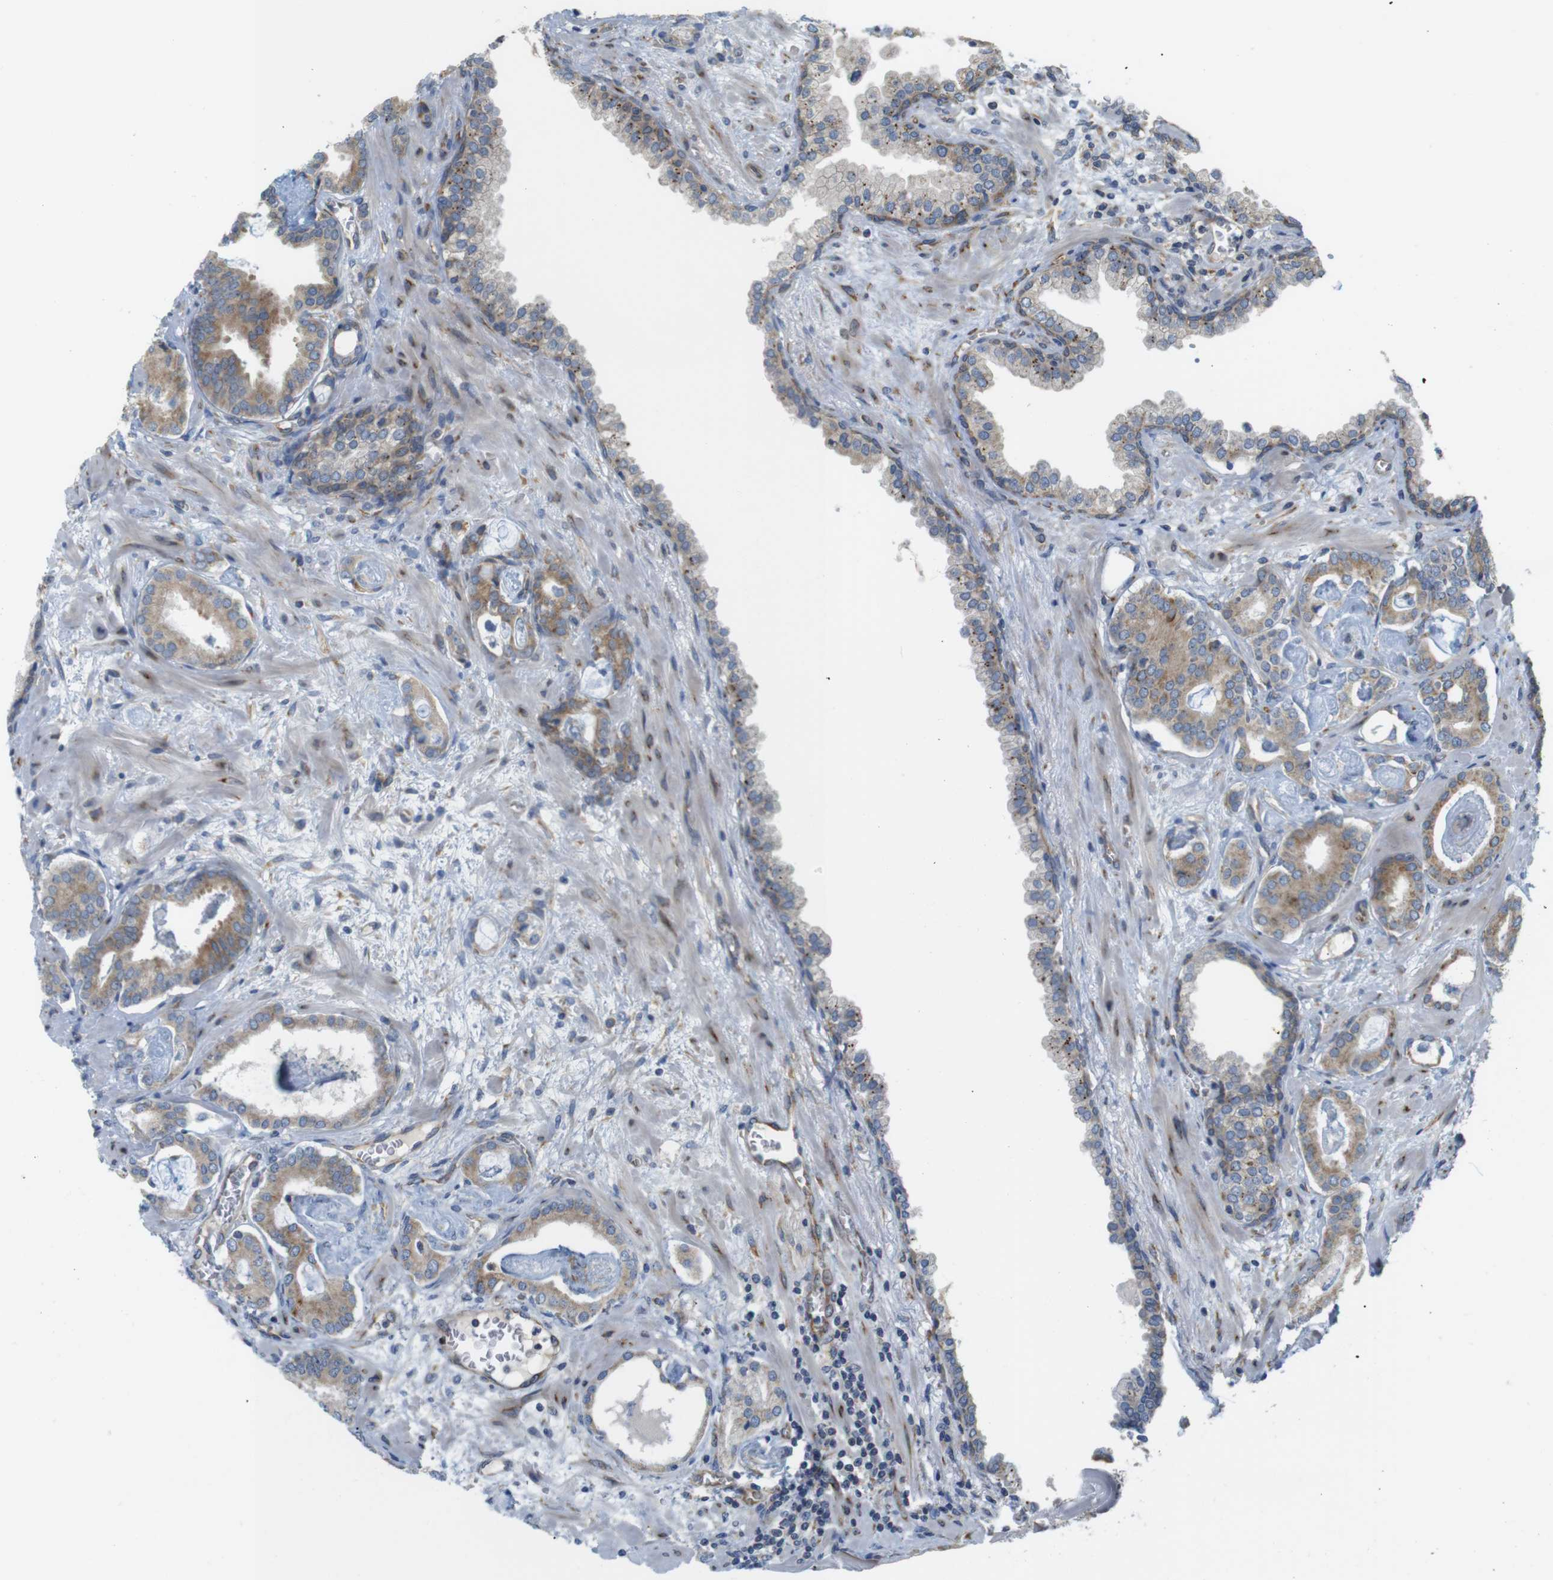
{"staining": {"intensity": "moderate", "quantity": "25%-75%", "location": "cytoplasmic/membranous"}, "tissue": "prostate cancer", "cell_type": "Tumor cells", "image_type": "cancer", "snomed": [{"axis": "morphology", "description": "Adenocarcinoma, Low grade"}, {"axis": "topography", "description": "Prostate"}], "caption": "Immunohistochemical staining of prostate adenocarcinoma (low-grade) shows moderate cytoplasmic/membranous protein expression in about 25%-75% of tumor cells. The protein of interest is stained brown, and the nuclei are stained in blue (DAB (3,3'-diaminobenzidine) IHC with brightfield microscopy, high magnification).", "gene": "PCNX2", "patient": {"sex": "male", "age": 53}}